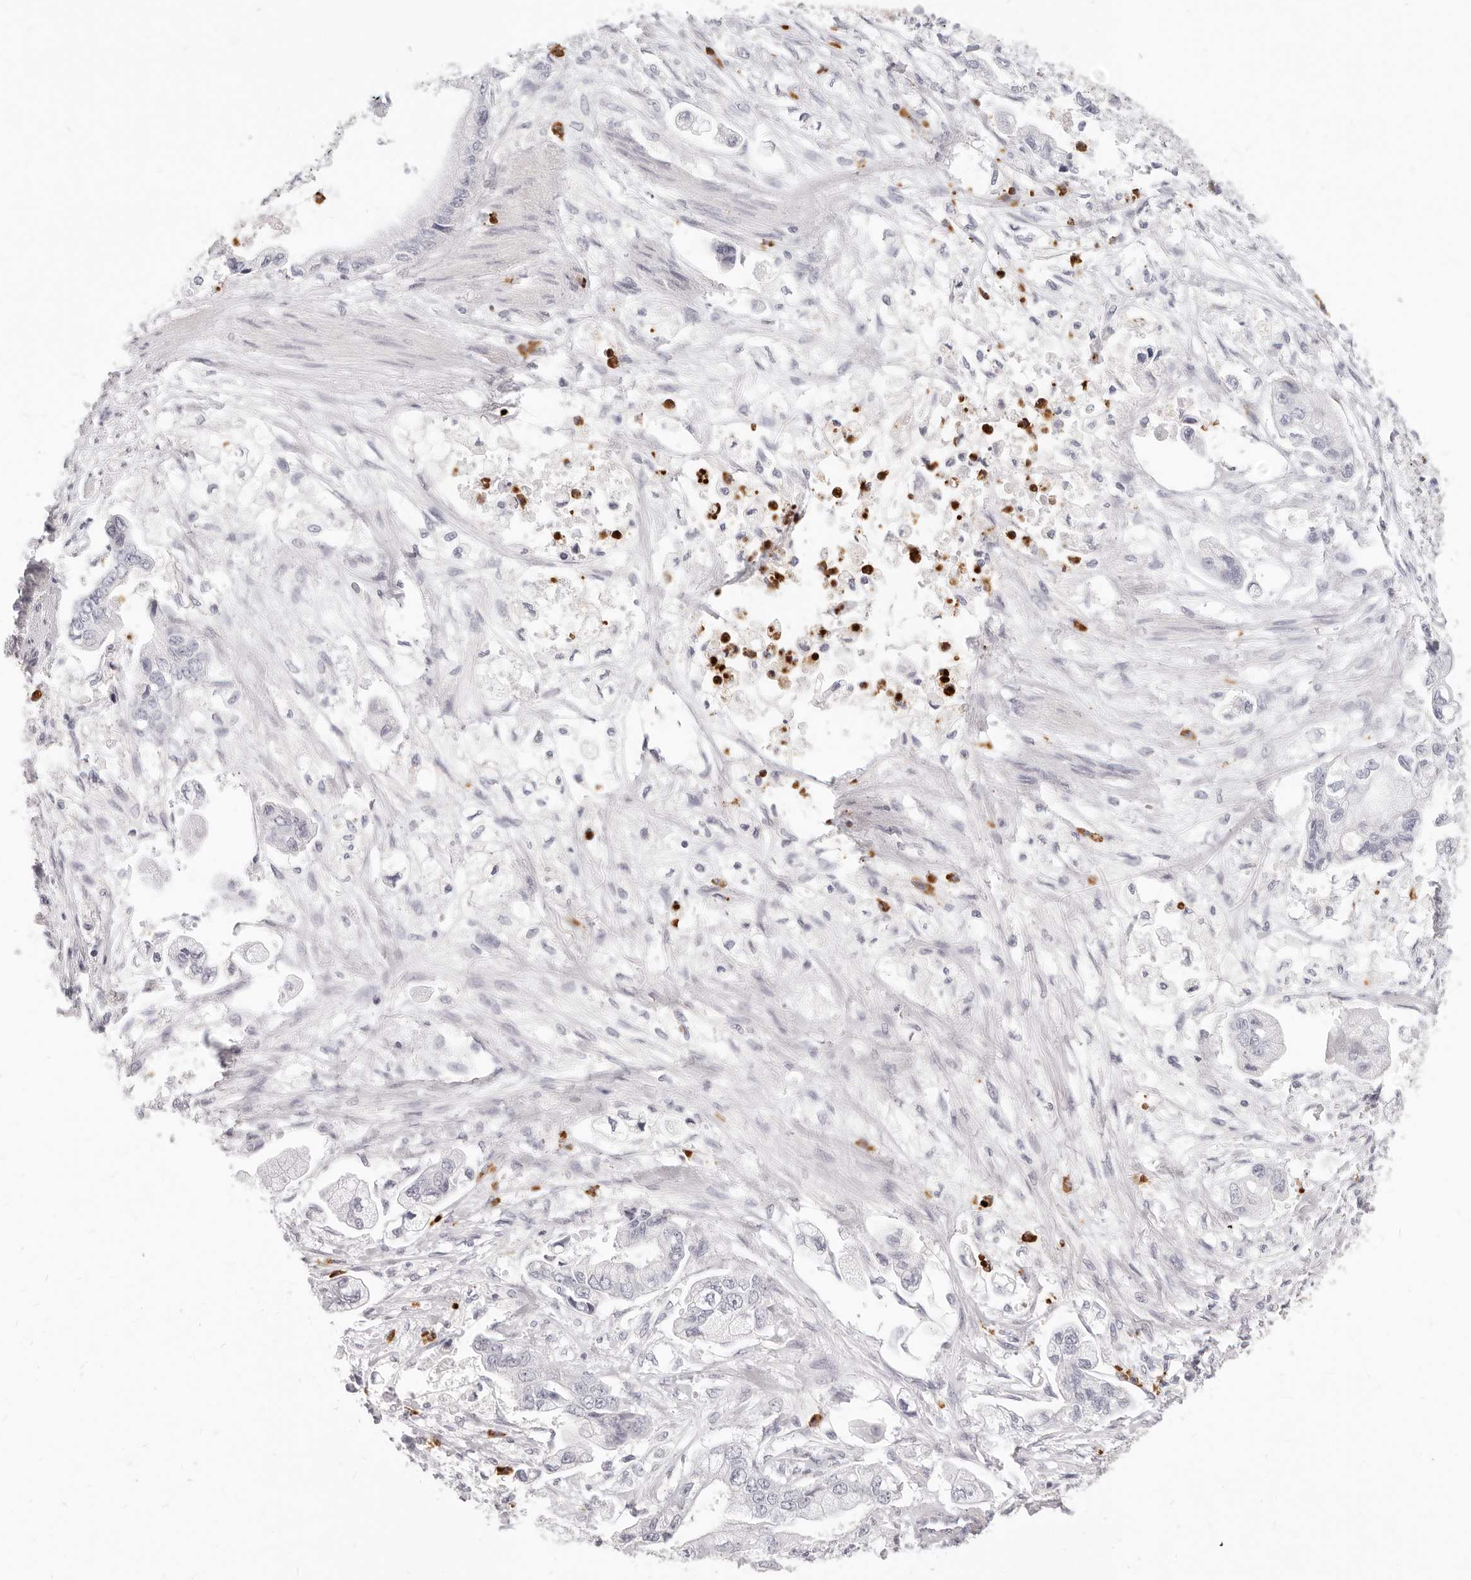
{"staining": {"intensity": "negative", "quantity": "none", "location": "none"}, "tissue": "stomach cancer", "cell_type": "Tumor cells", "image_type": "cancer", "snomed": [{"axis": "morphology", "description": "Adenocarcinoma, NOS"}, {"axis": "topography", "description": "Stomach"}], "caption": "The IHC micrograph has no significant expression in tumor cells of adenocarcinoma (stomach) tissue. (DAB IHC, high magnification).", "gene": "CAMP", "patient": {"sex": "male", "age": 62}}